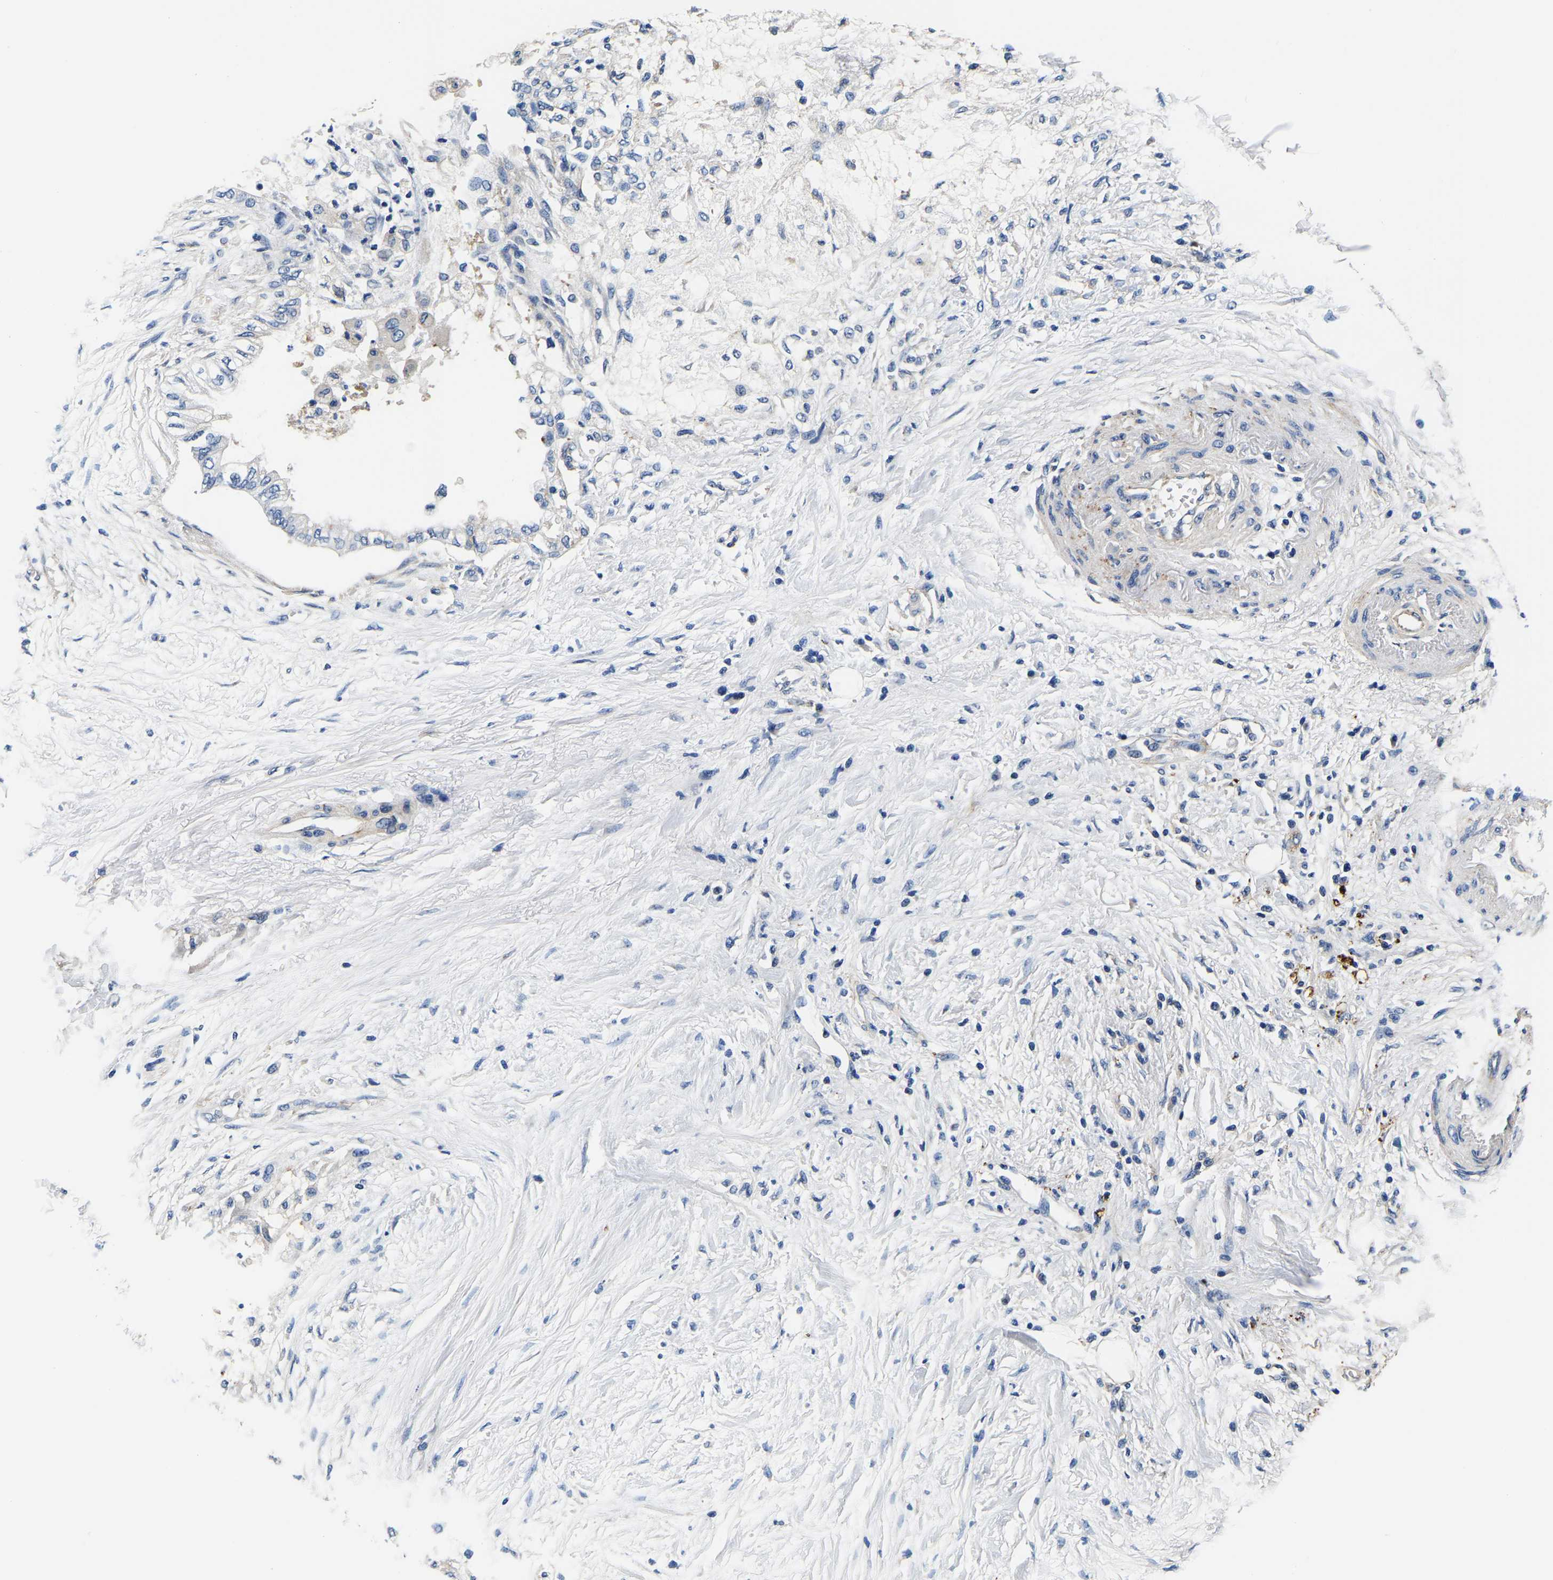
{"staining": {"intensity": "negative", "quantity": "none", "location": "none"}, "tissue": "pancreatic cancer", "cell_type": "Tumor cells", "image_type": "cancer", "snomed": [{"axis": "morphology", "description": "Normal tissue, NOS"}, {"axis": "morphology", "description": "Adenocarcinoma, NOS"}, {"axis": "topography", "description": "Pancreas"}, {"axis": "topography", "description": "Duodenum"}], "caption": "Immunohistochemistry of pancreatic cancer (adenocarcinoma) reveals no expression in tumor cells. (Brightfield microscopy of DAB (3,3'-diaminobenzidine) immunohistochemistry at high magnification).", "gene": "SH3GLB1", "patient": {"sex": "female", "age": 60}}